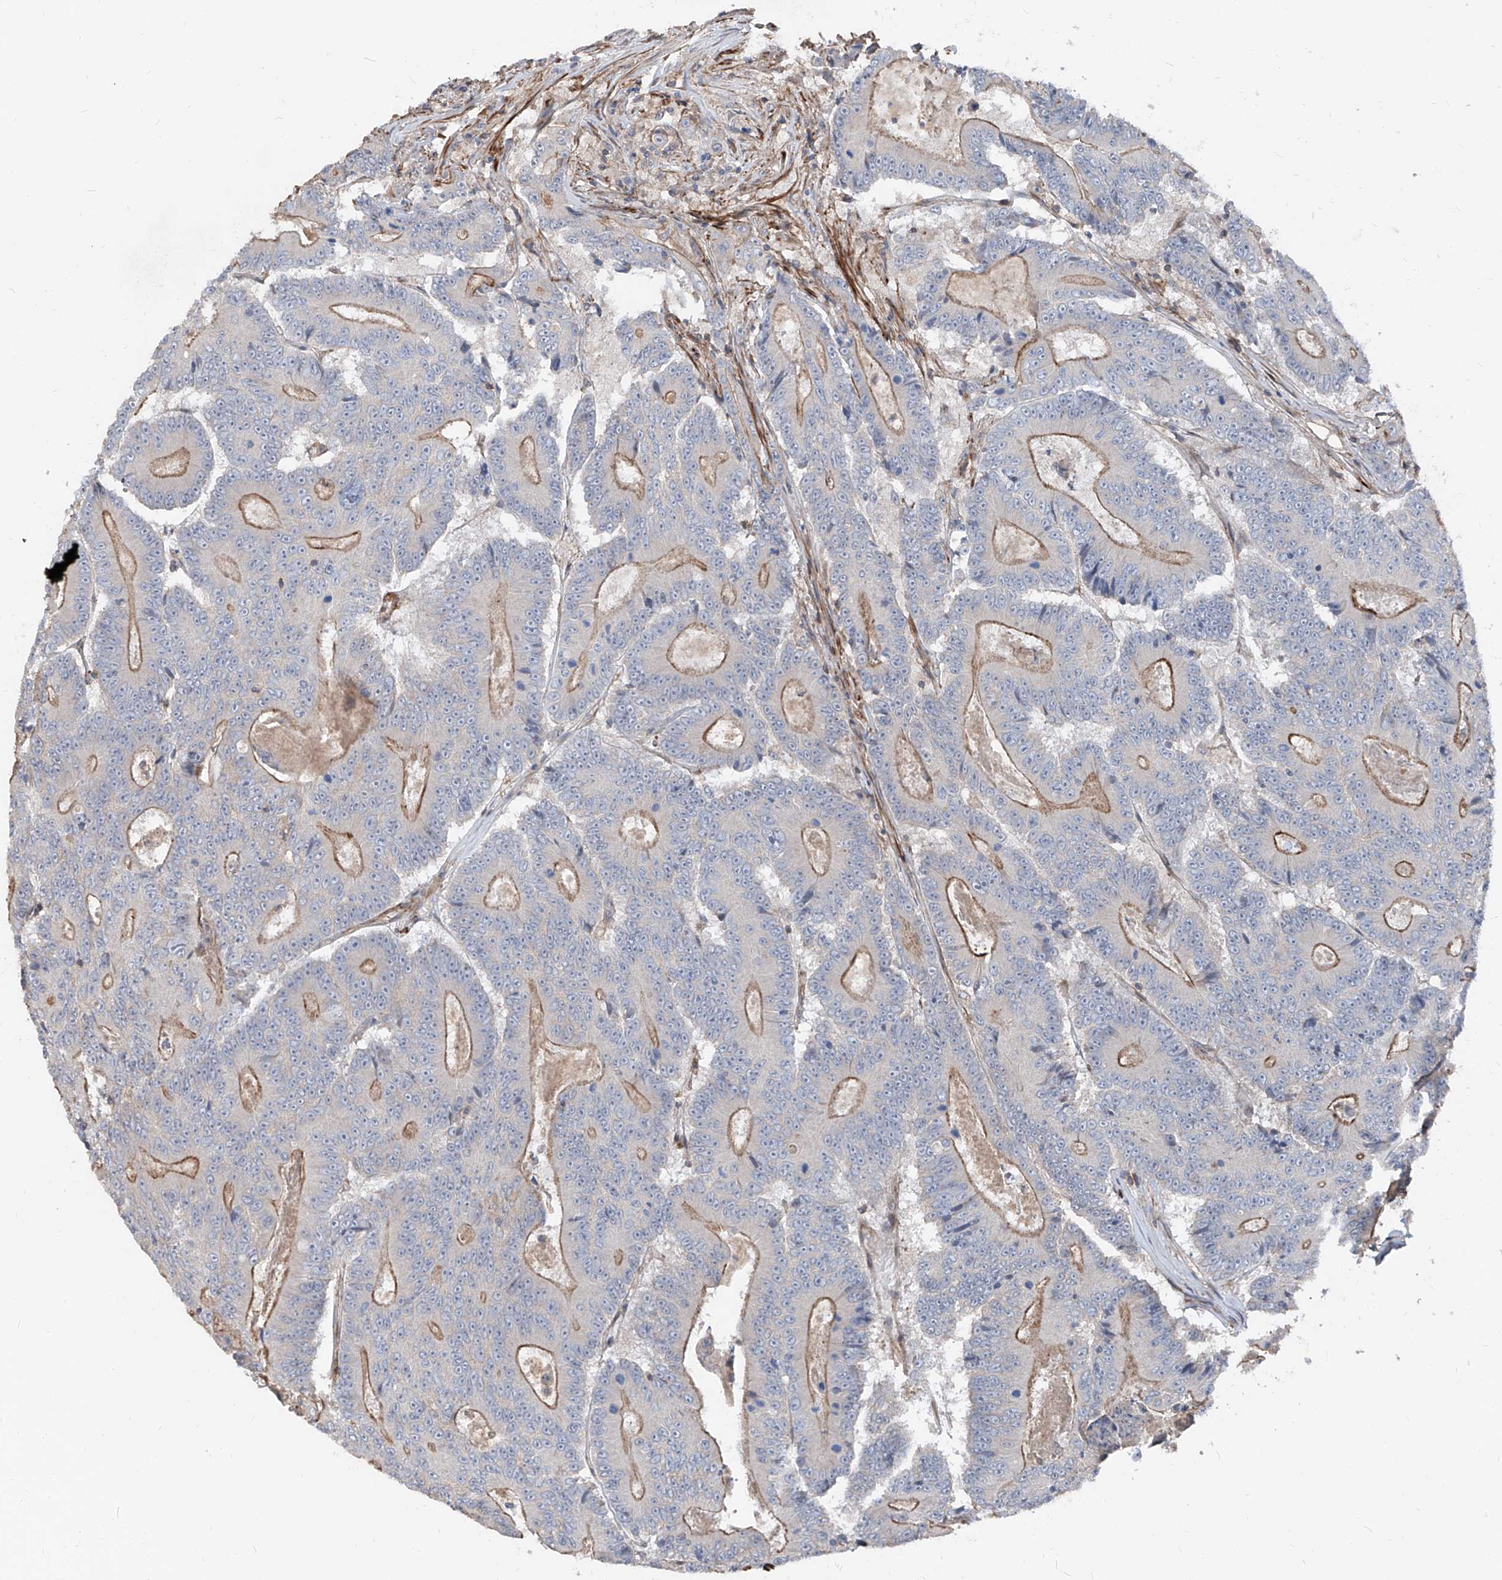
{"staining": {"intensity": "moderate", "quantity": "25%-75%", "location": "cytoplasmic/membranous"}, "tissue": "colorectal cancer", "cell_type": "Tumor cells", "image_type": "cancer", "snomed": [{"axis": "morphology", "description": "Adenocarcinoma, NOS"}, {"axis": "topography", "description": "Colon"}], "caption": "The histopathology image displays a brown stain indicating the presence of a protein in the cytoplasmic/membranous of tumor cells in colorectal adenocarcinoma.", "gene": "UFD1", "patient": {"sex": "male", "age": 83}}